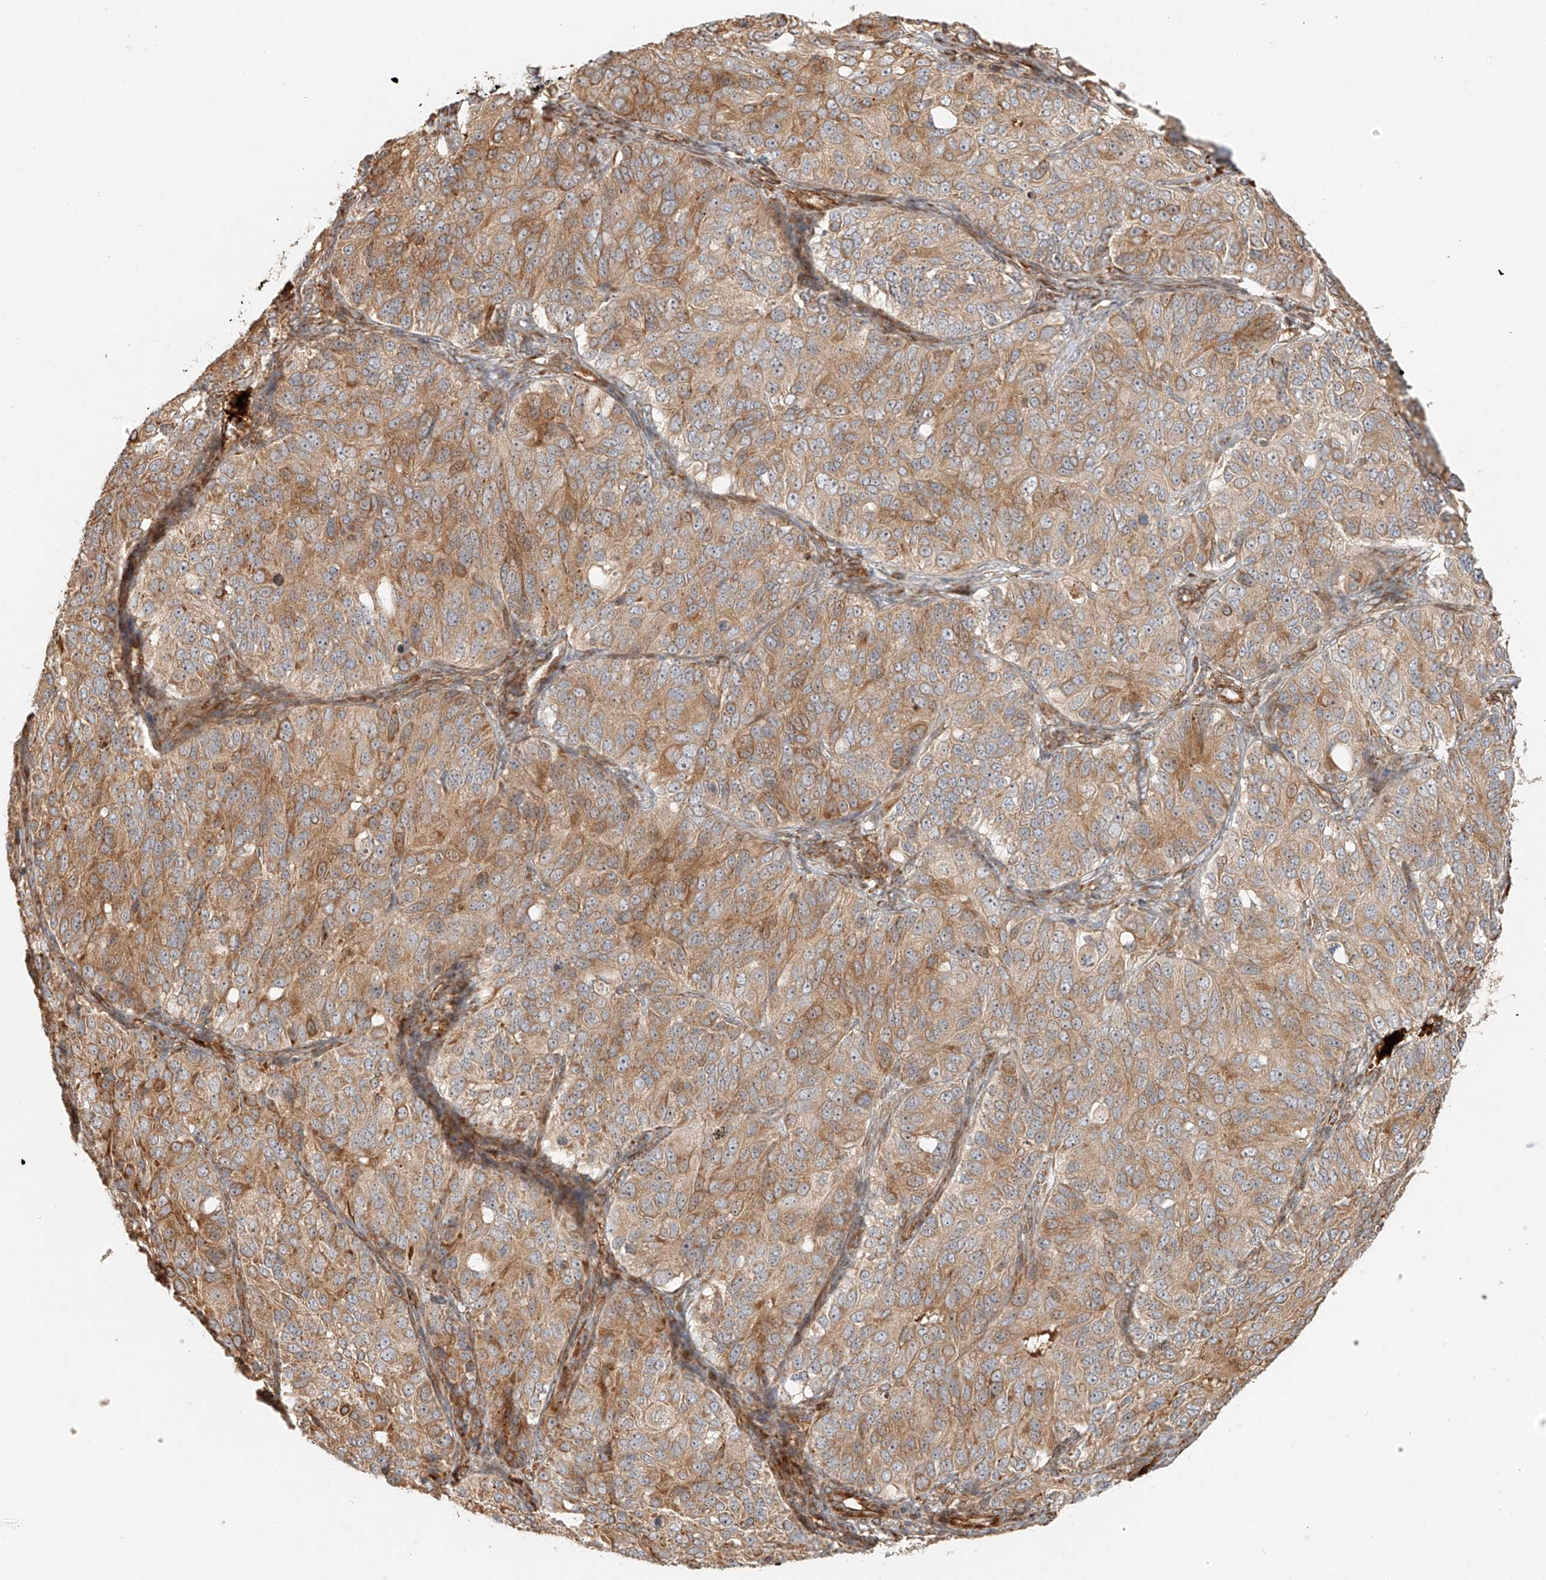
{"staining": {"intensity": "moderate", "quantity": ">75%", "location": "cytoplasmic/membranous"}, "tissue": "ovarian cancer", "cell_type": "Tumor cells", "image_type": "cancer", "snomed": [{"axis": "morphology", "description": "Carcinoma, endometroid"}, {"axis": "topography", "description": "Ovary"}], "caption": "Protein staining of ovarian cancer (endometroid carcinoma) tissue reveals moderate cytoplasmic/membranous positivity in about >75% of tumor cells.", "gene": "MIPEP", "patient": {"sex": "female", "age": 51}}